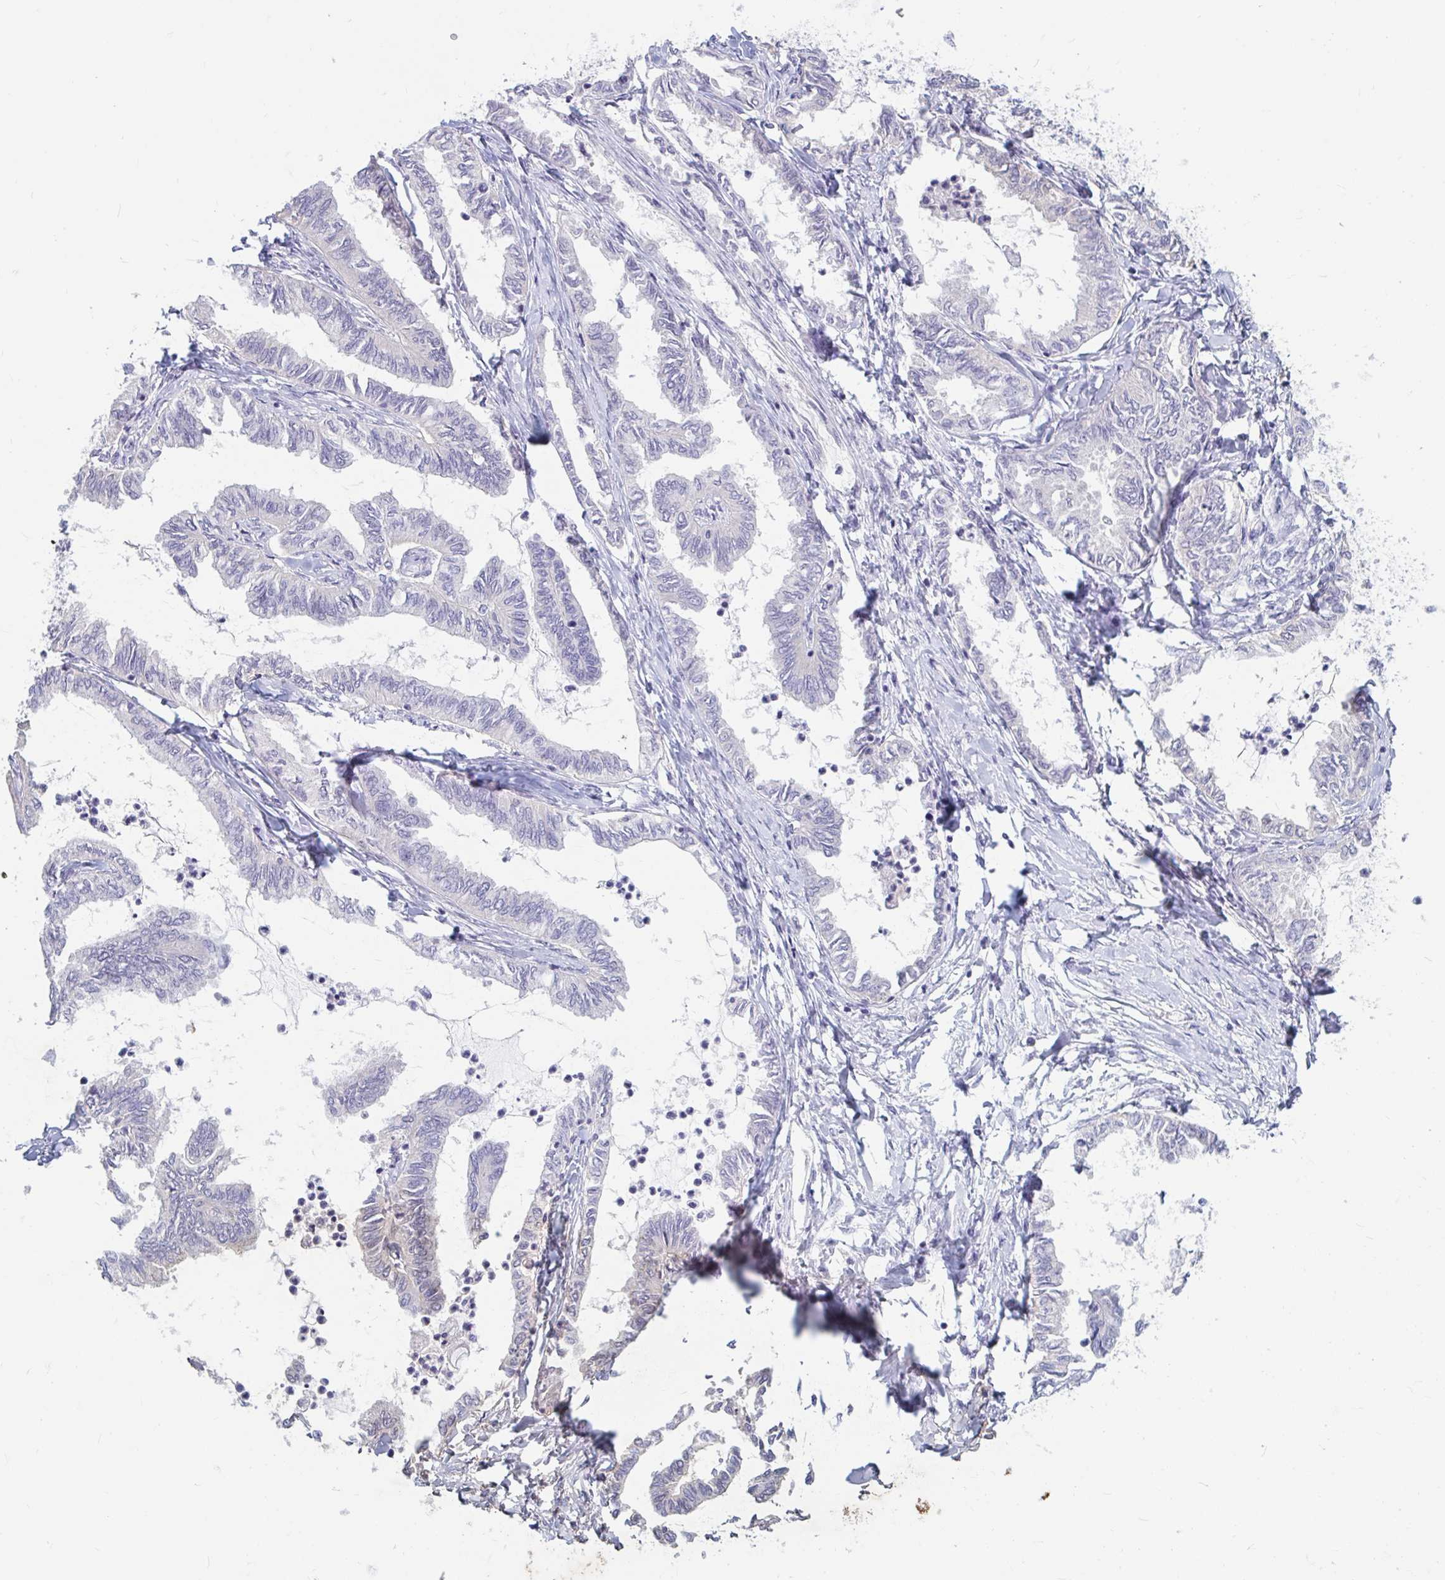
{"staining": {"intensity": "negative", "quantity": "none", "location": "none"}, "tissue": "ovarian cancer", "cell_type": "Tumor cells", "image_type": "cancer", "snomed": [{"axis": "morphology", "description": "Carcinoma, endometroid"}, {"axis": "topography", "description": "Ovary"}], "caption": "IHC image of neoplastic tissue: endometroid carcinoma (ovarian) stained with DAB (3,3'-diaminobenzidine) demonstrates no significant protein staining in tumor cells.", "gene": "ADH1A", "patient": {"sex": "female", "age": 70}}